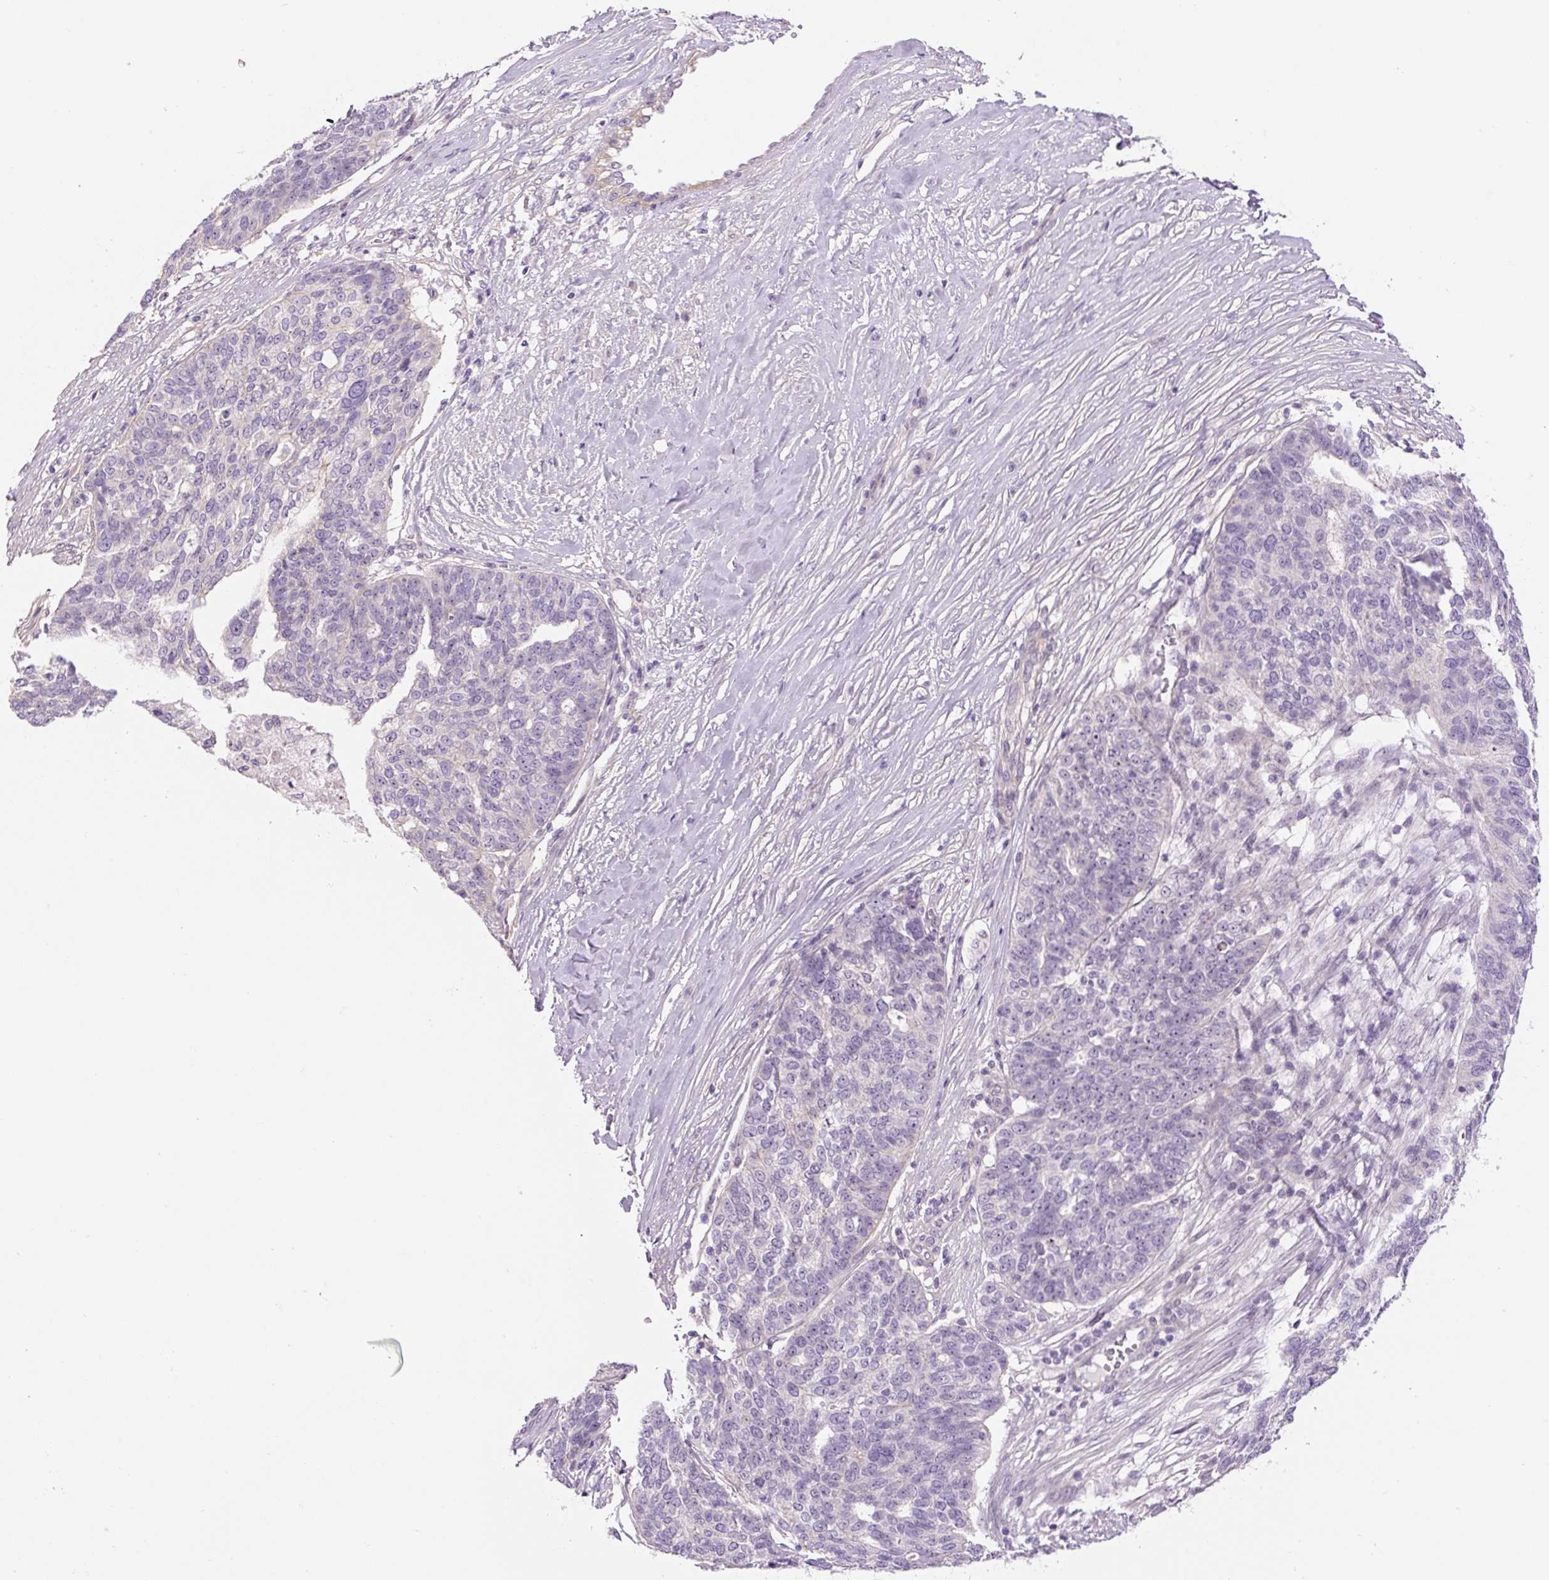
{"staining": {"intensity": "negative", "quantity": "none", "location": "none"}, "tissue": "ovarian cancer", "cell_type": "Tumor cells", "image_type": "cancer", "snomed": [{"axis": "morphology", "description": "Cystadenocarcinoma, serous, NOS"}, {"axis": "topography", "description": "Ovary"}], "caption": "Tumor cells show no significant staining in ovarian cancer (serous cystadenocarcinoma). (DAB immunohistochemistry visualized using brightfield microscopy, high magnification).", "gene": "TMEM151B", "patient": {"sex": "female", "age": 59}}